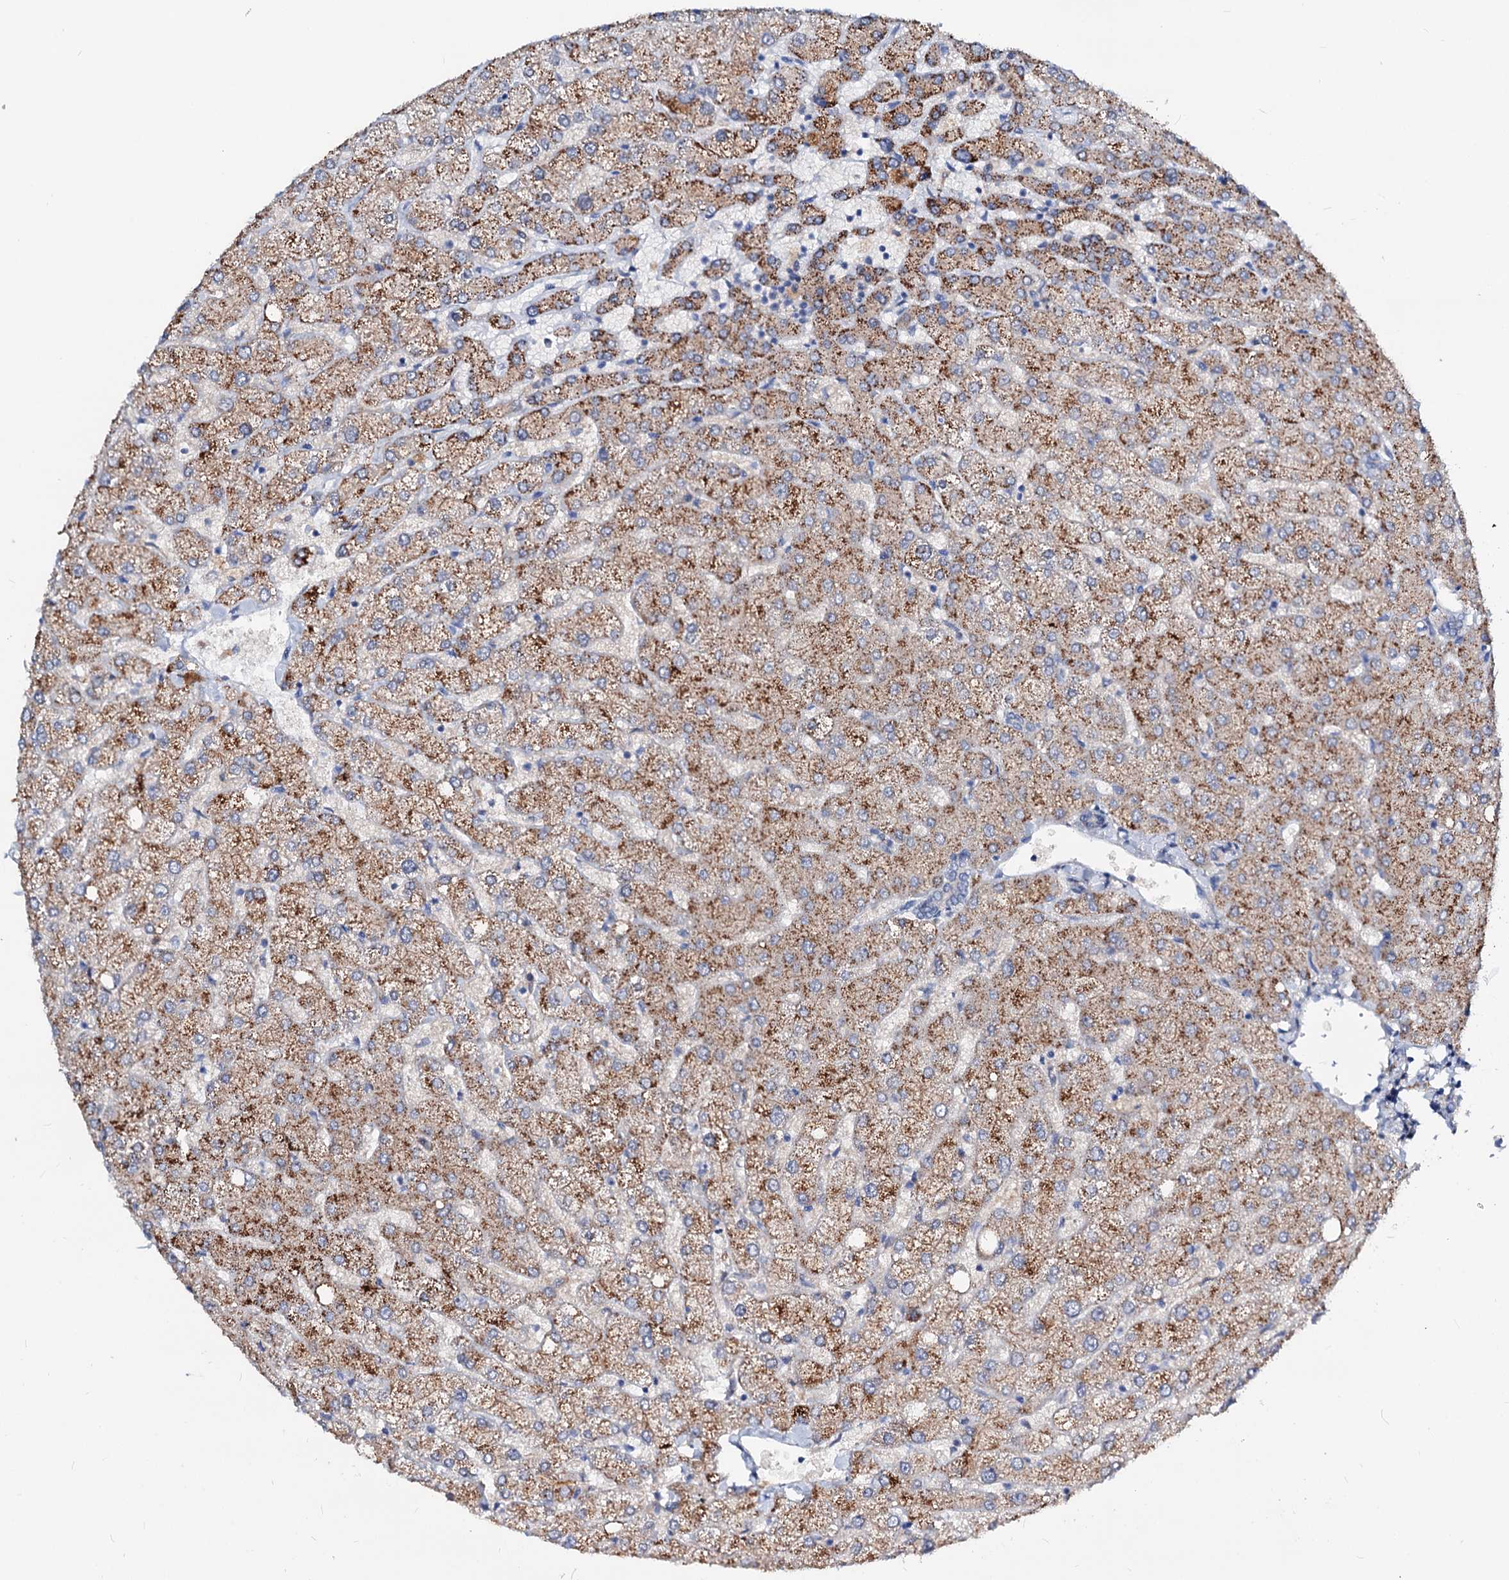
{"staining": {"intensity": "negative", "quantity": "none", "location": "none"}, "tissue": "liver", "cell_type": "Cholangiocytes", "image_type": "normal", "snomed": [{"axis": "morphology", "description": "Normal tissue, NOS"}, {"axis": "topography", "description": "Liver"}], "caption": "Immunohistochemistry (IHC) image of unremarkable human liver stained for a protein (brown), which demonstrates no expression in cholangiocytes. (DAB immunohistochemistry (IHC), high magnification).", "gene": "ACY3", "patient": {"sex": "female", "age": 54}}